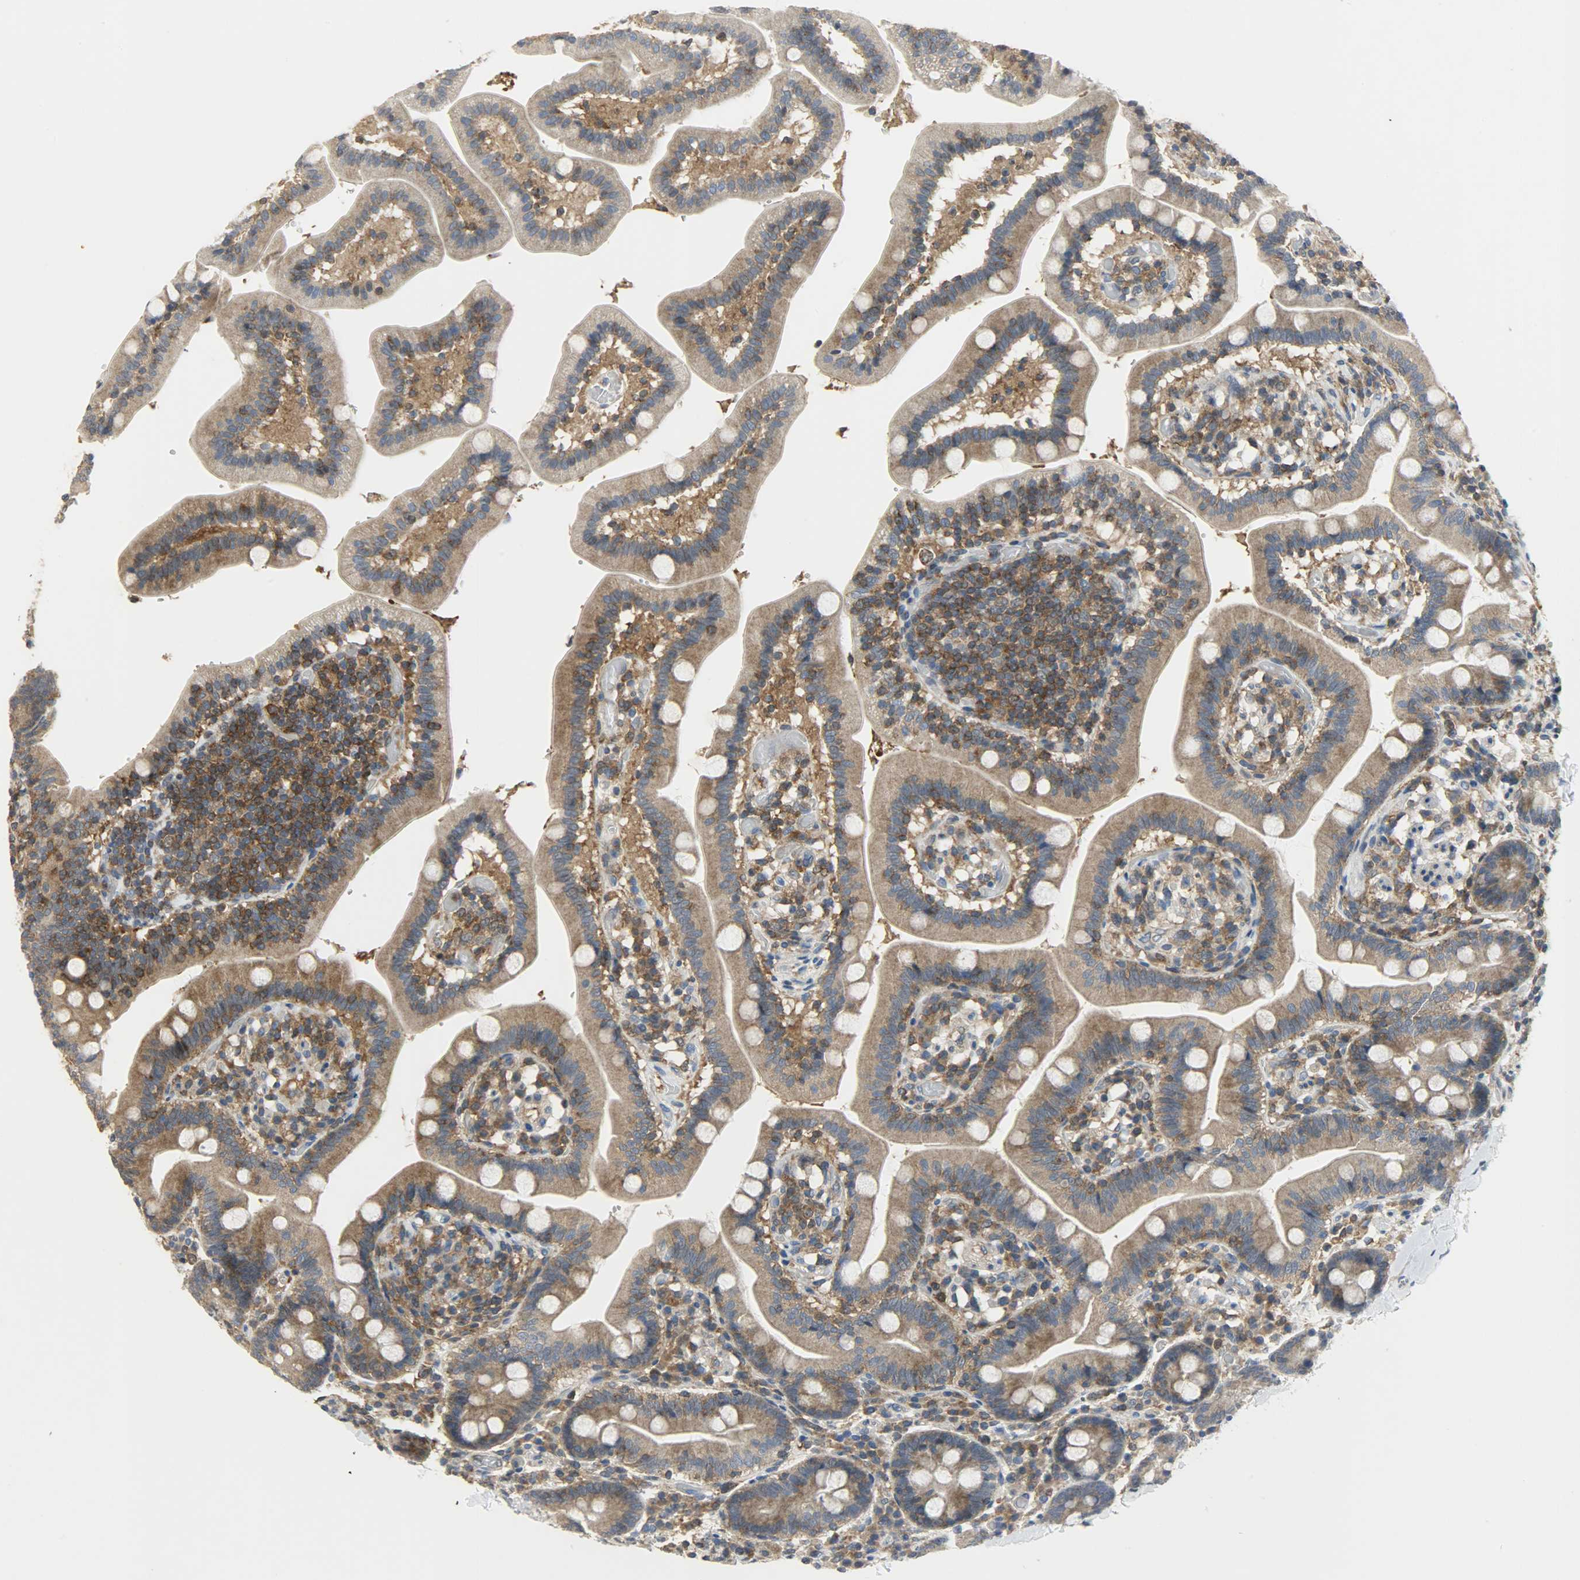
{"staining": {"intensity": "moderate", "quantity": ">75%", "location": "cytoplasmic/membranous"}, "tissue": "duodenum", "cell_type": "Glandular cells", "image_type": "normal", "snomed": [{"axis": "morphology", "description": "Normal tissue, NOS"}, {"axis": "topography", "description": "Duodenum"}], "caption": "This photomicrograph demonstrates normal duodenum stained with immunohistochemistry (IHC) to label a protein in brown. The cytoplasmic/membranous of glandular cells show moderate positivity for the protein. Nuclei are counter-stained blue.", "gene": "TRIM21", "patient": {"sex": "male", "age": 66}}